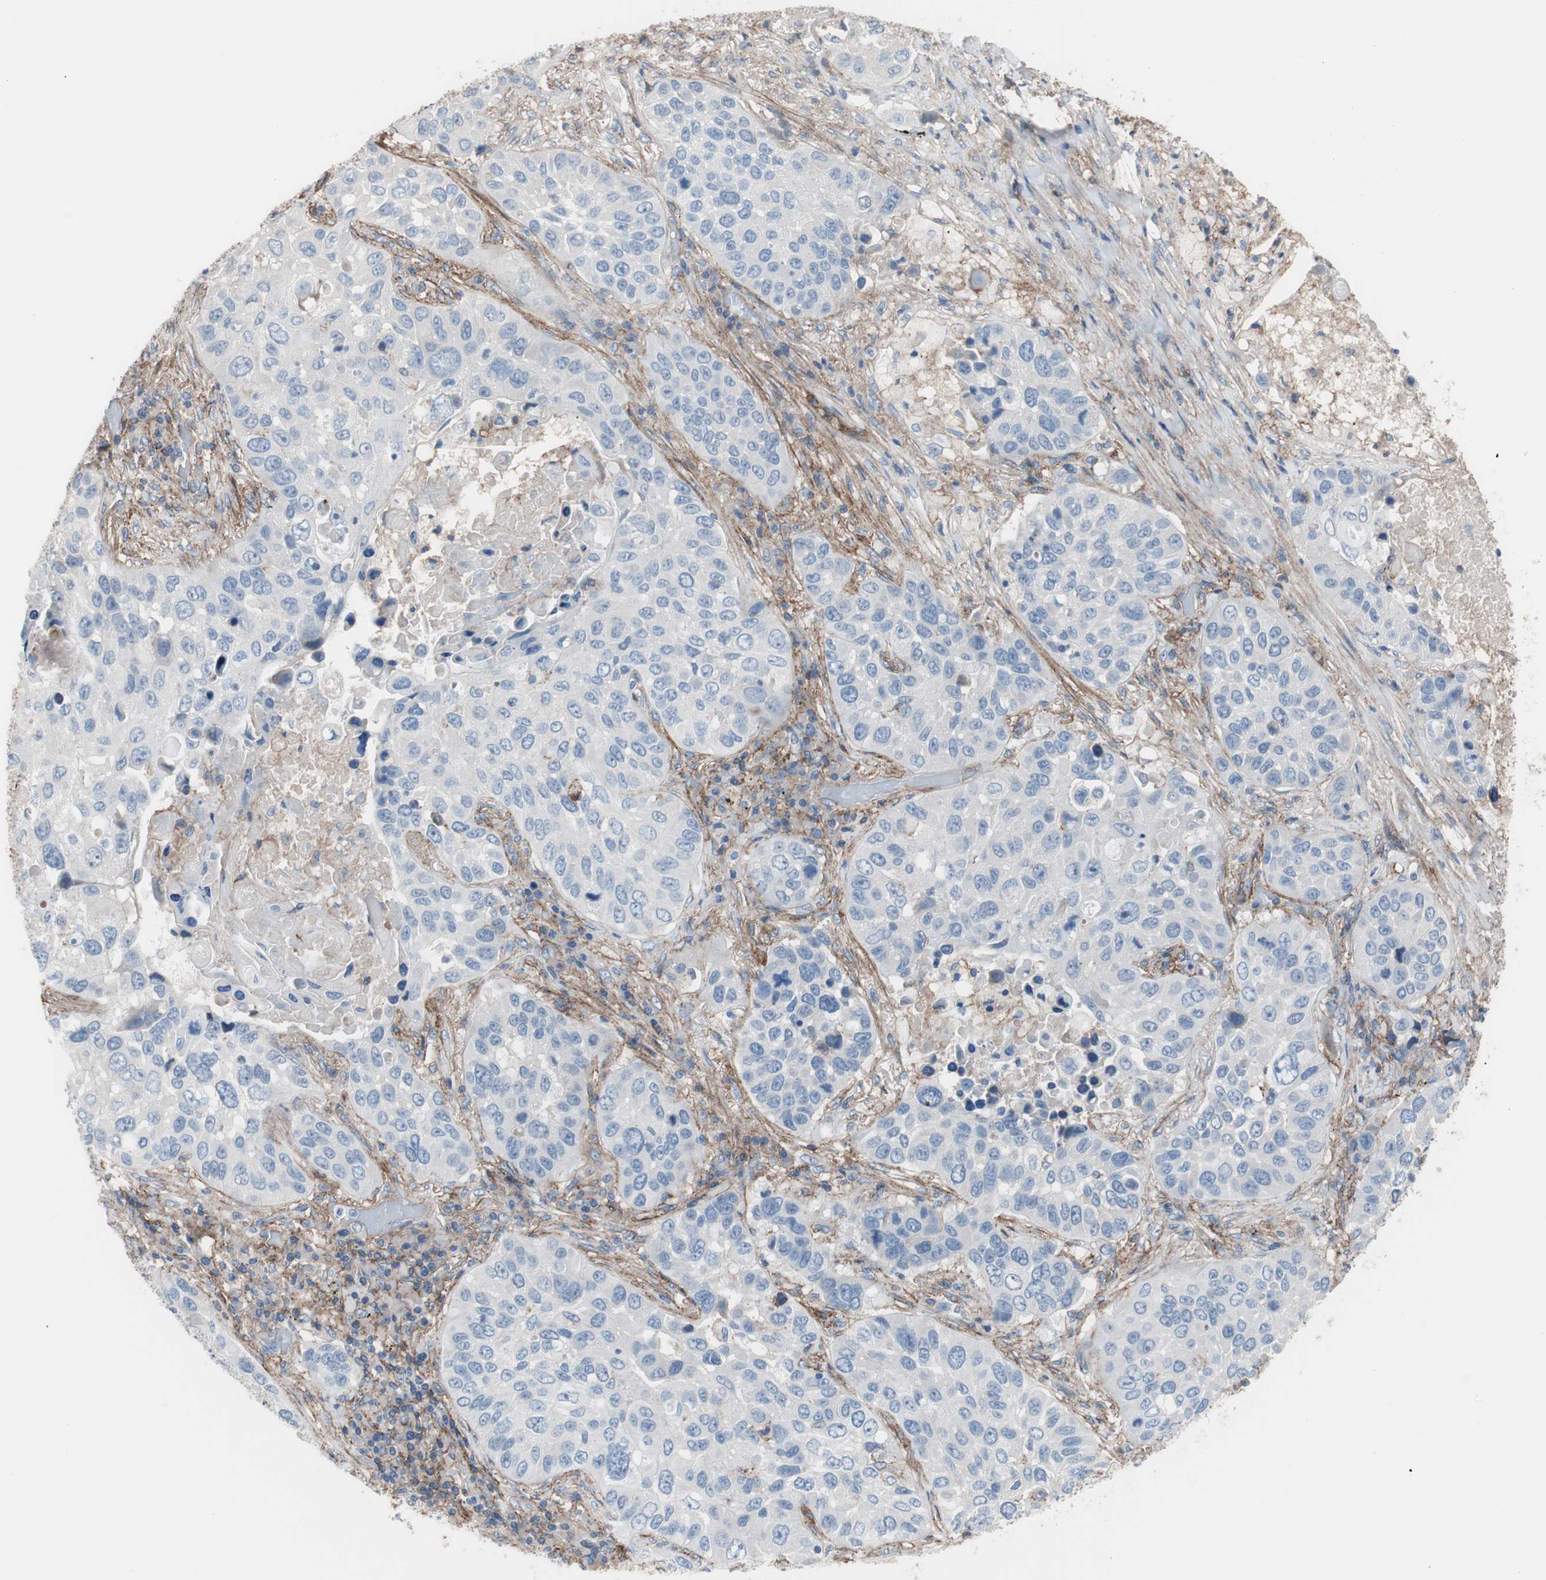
{"staining": {"intensity": "negative", "quantity": "none", "location": "none"}, "tissue": "lung cancer", "cell_type": "Tumor cells", "image_type": "cancer", "snomed": [{"axis": "morphology", "description": "Squamous cell carcinoma, NOS"}, {"axis": "topography", "description": "Lung"}], "caption": "High magnification brightfield microscopy of lung squamous cell carcinoma stained with DAB (3,3'-diaminobenzidine) (brown) and counterstained with hematoxylin (blue): tumor cells show no significant expression. (DAB (3,3'-diaminobenzidine) immunohistochemistry, high magnification).", "gene": "CD81", "patient": {"sex": "male", "age": 57}}